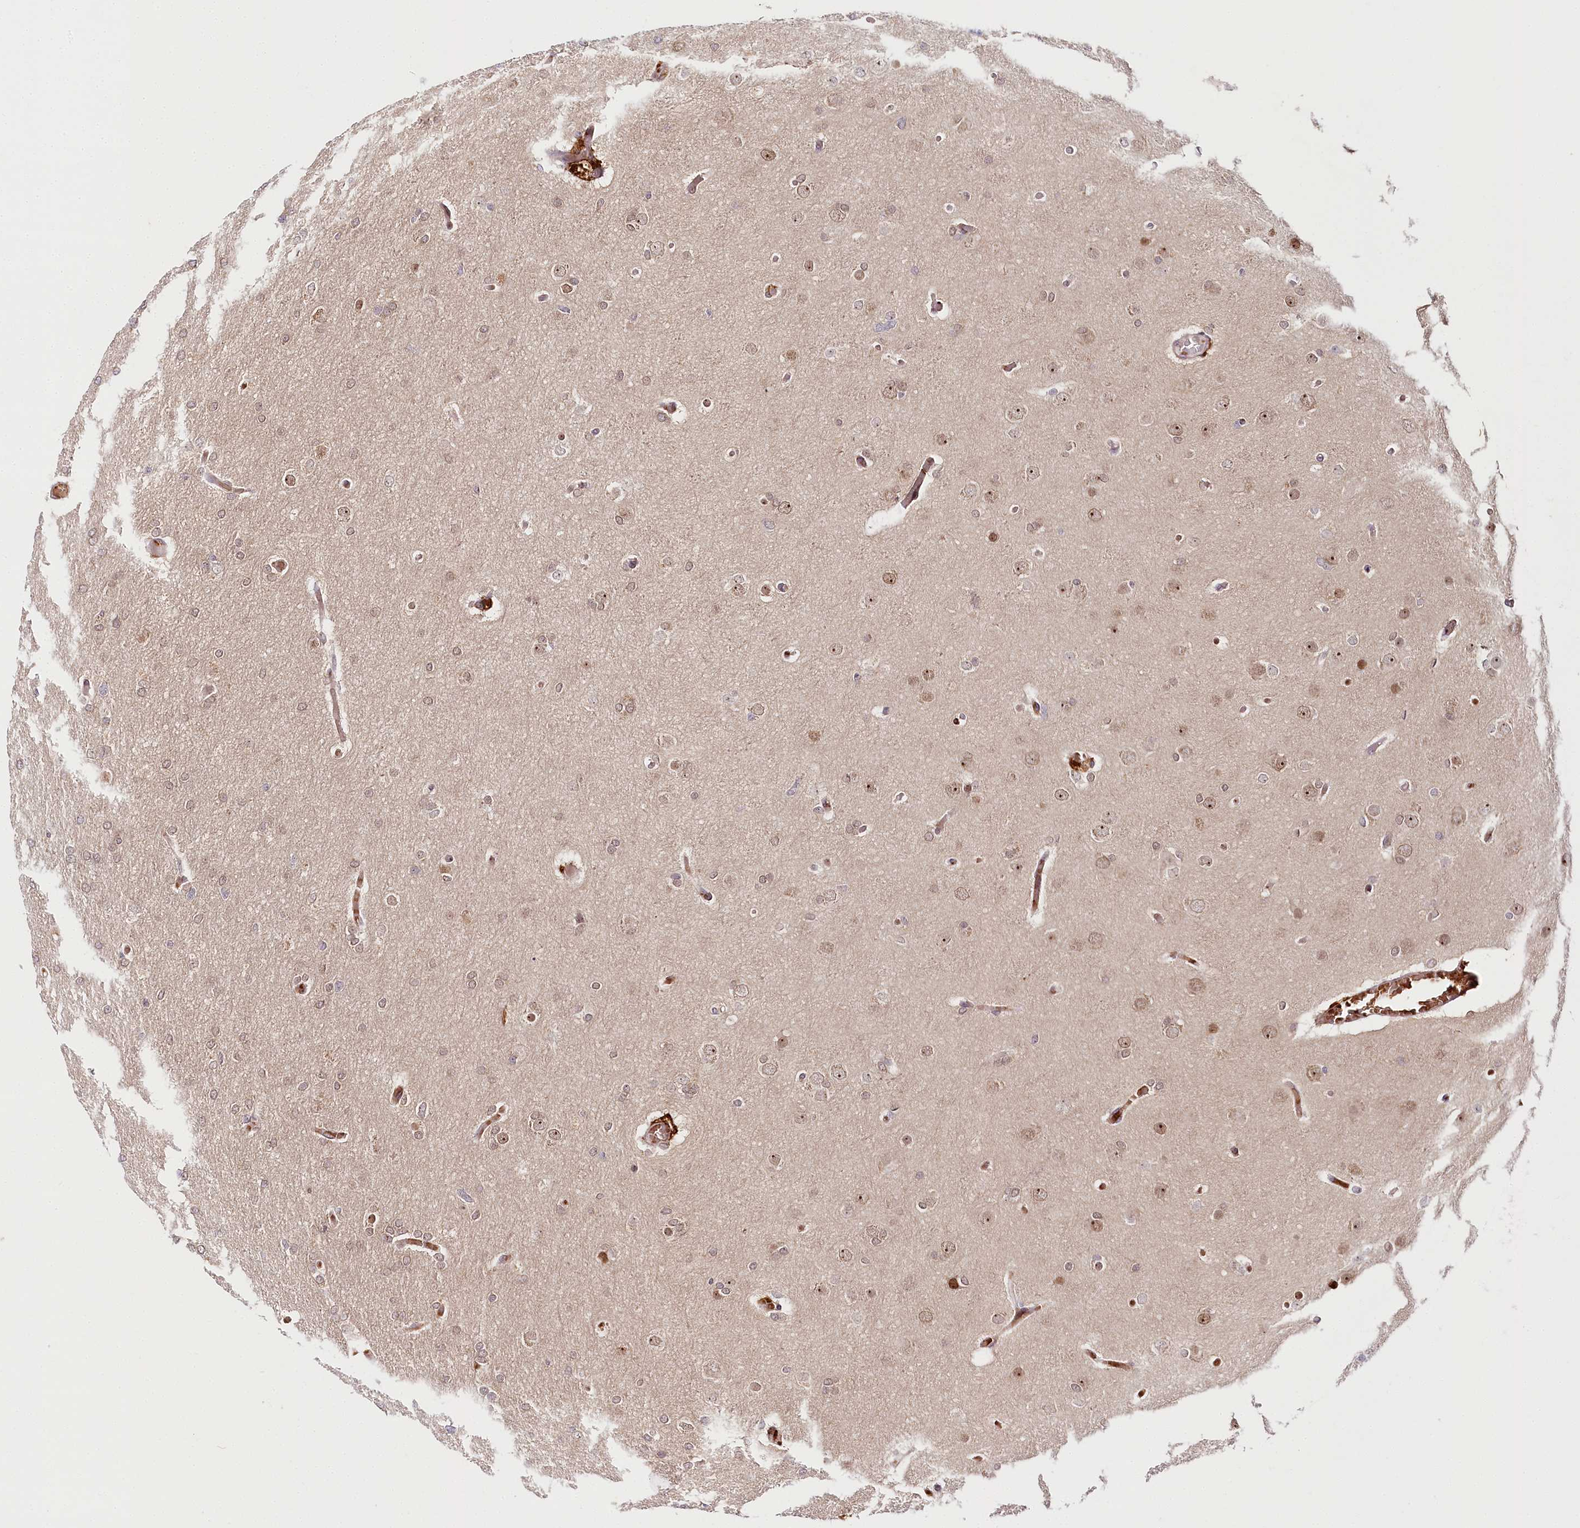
{"staining": {"intensity": "weak", "quantity": "25%-75%", "location": "nuclear"}, "tissue": "glioma", "cell_type": "Tumor cells", "image_type": "cancer", "snomed": [{"axis": "morphology", "description": "Glioma, malignant, High grade"}, {"axis": "topography", "description": "Cerebral cortex"}], "caption": "Protein staining by immunohistochemistry displays weak nuclear expression in about 25%-75% of tumor cells in malignant glioma (high-grade).", "gene": "WDR36", "patient": {"sex": "female", "age": 36}}